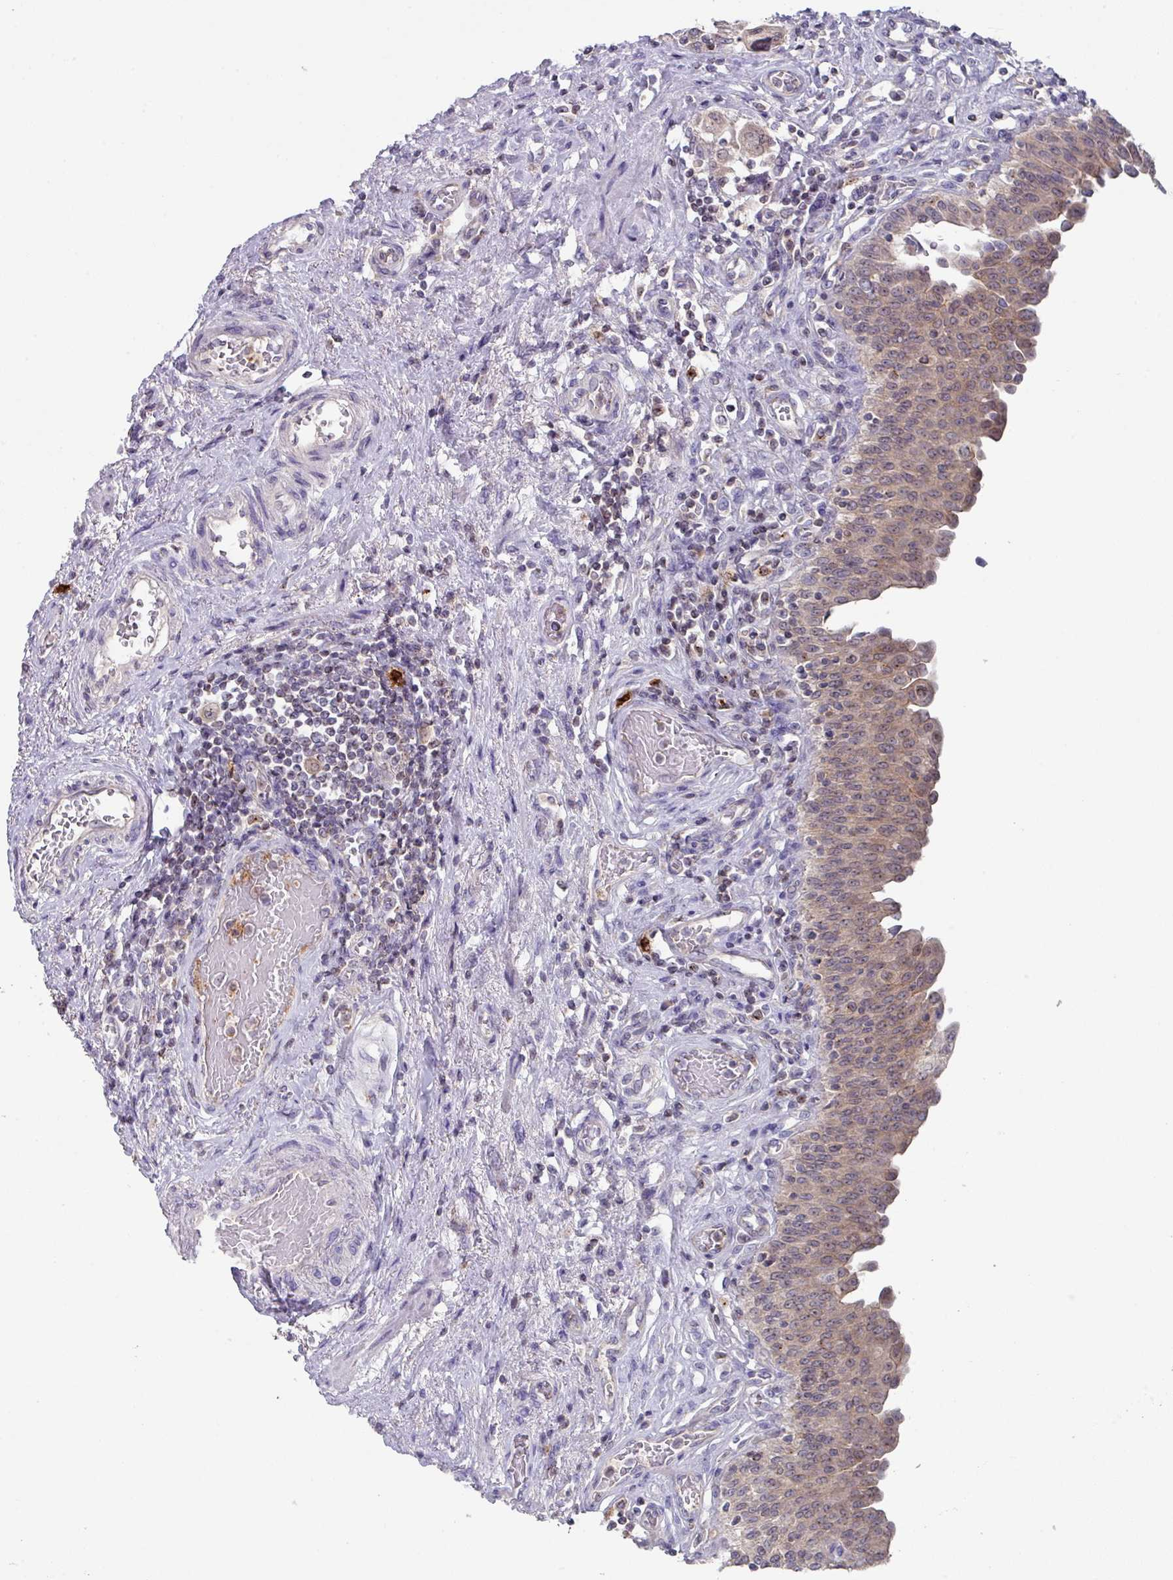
{"staining": {"intensity": "moderate", "quantity": ">75%", "location": "cytoplasmic/membranous,nuclear"}, "tissue": "urinary bladder", "cell_type": "Urothelial cells", "image_type": "normal", "snomed": [{"axis": "morphology", "description": "Normal tissue, NOS"}, {"axis": "topography", "description": "Urinary bladder"}], "caption": "Normal urinary bladder displays moderate cytoplasmic/membranous,nuclear positivity in approximately >75% of urothelial cells The staining was performed using DAB, with brown indicating positive protein expression. Nuclei are stained blue with hematoxylin..", "gene": "DCAF12L1", "patient": {"sex": "male", "age": 71}}